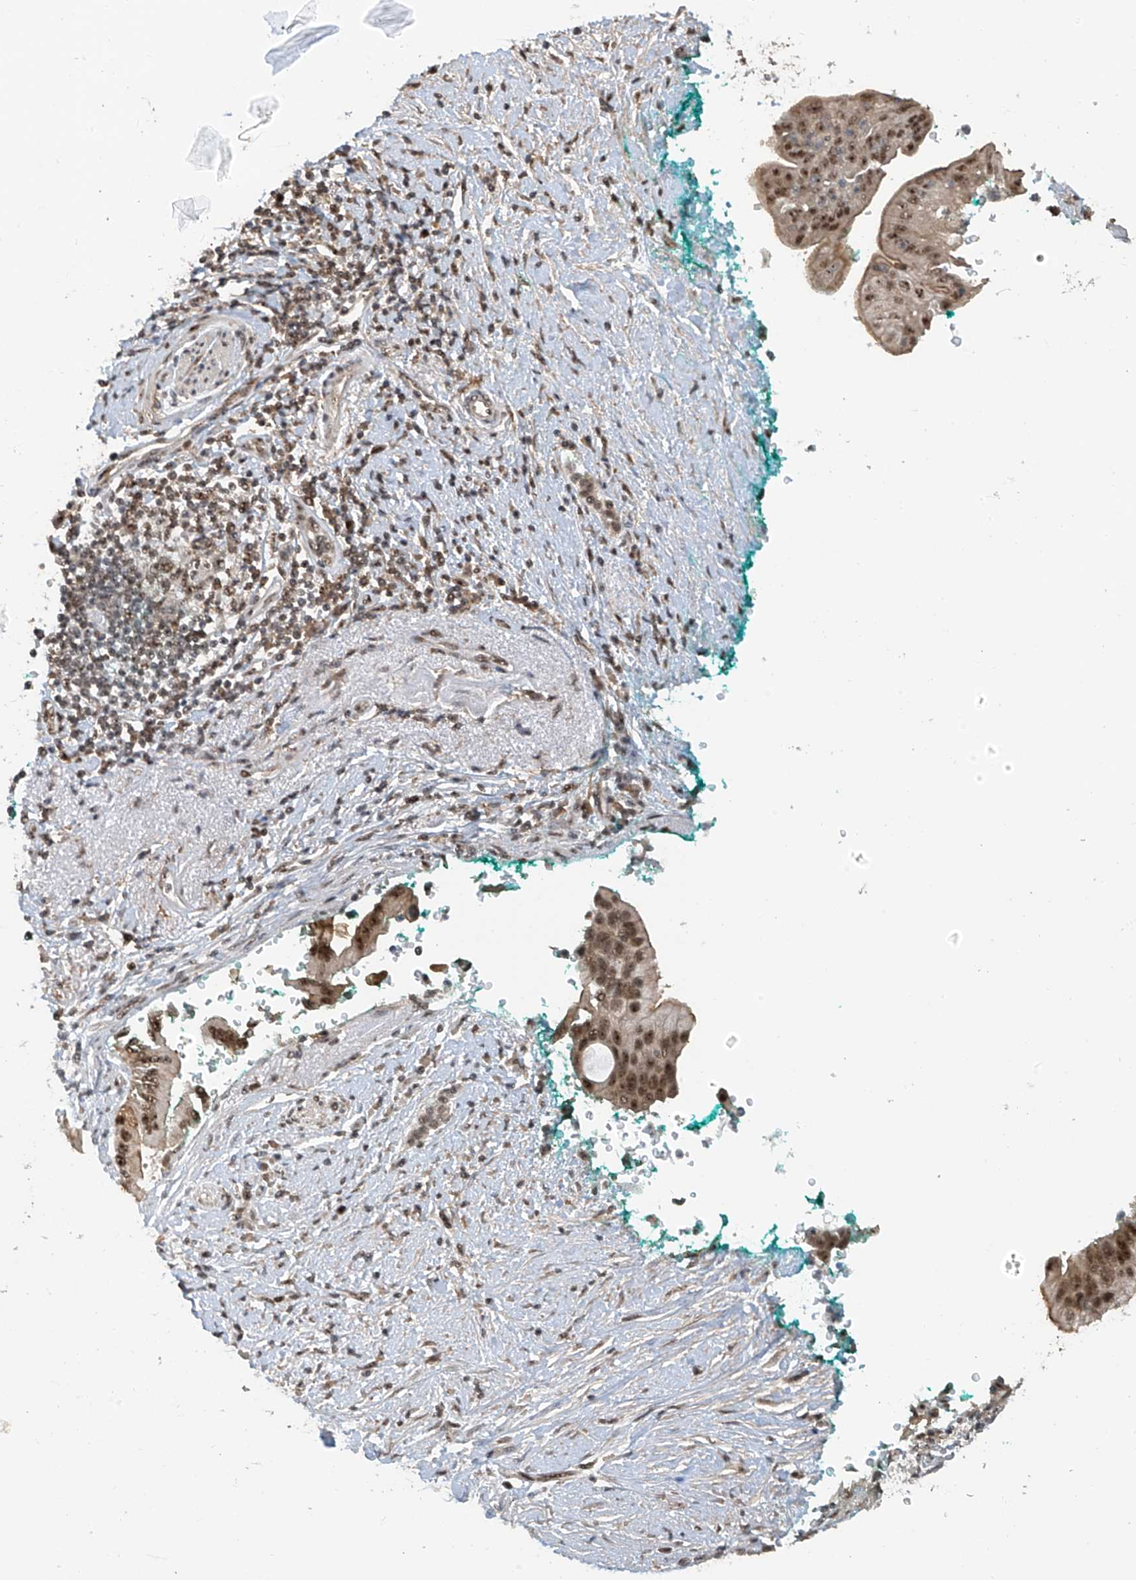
{"staining": {"intensity": "moderate", "quantity": ">75%", "location": "nuclear"}, "tissue": "pancreatic cancer", "cell_type": "Tumor cells", "image_type": "cancer", "snomed": [{"axis": "morphology", "description": "Adenocarcinoma, NOS"}, {"axis": "topography", "description": "Pancreas"}], "caption": "This is an image of IHC staining of adenocarcinoma (pancreatic), which shows moderate positivity in the nuclear of tumor cells.", "gene": "C1orf131", "patient": {"sex": "male", "age": 78}}